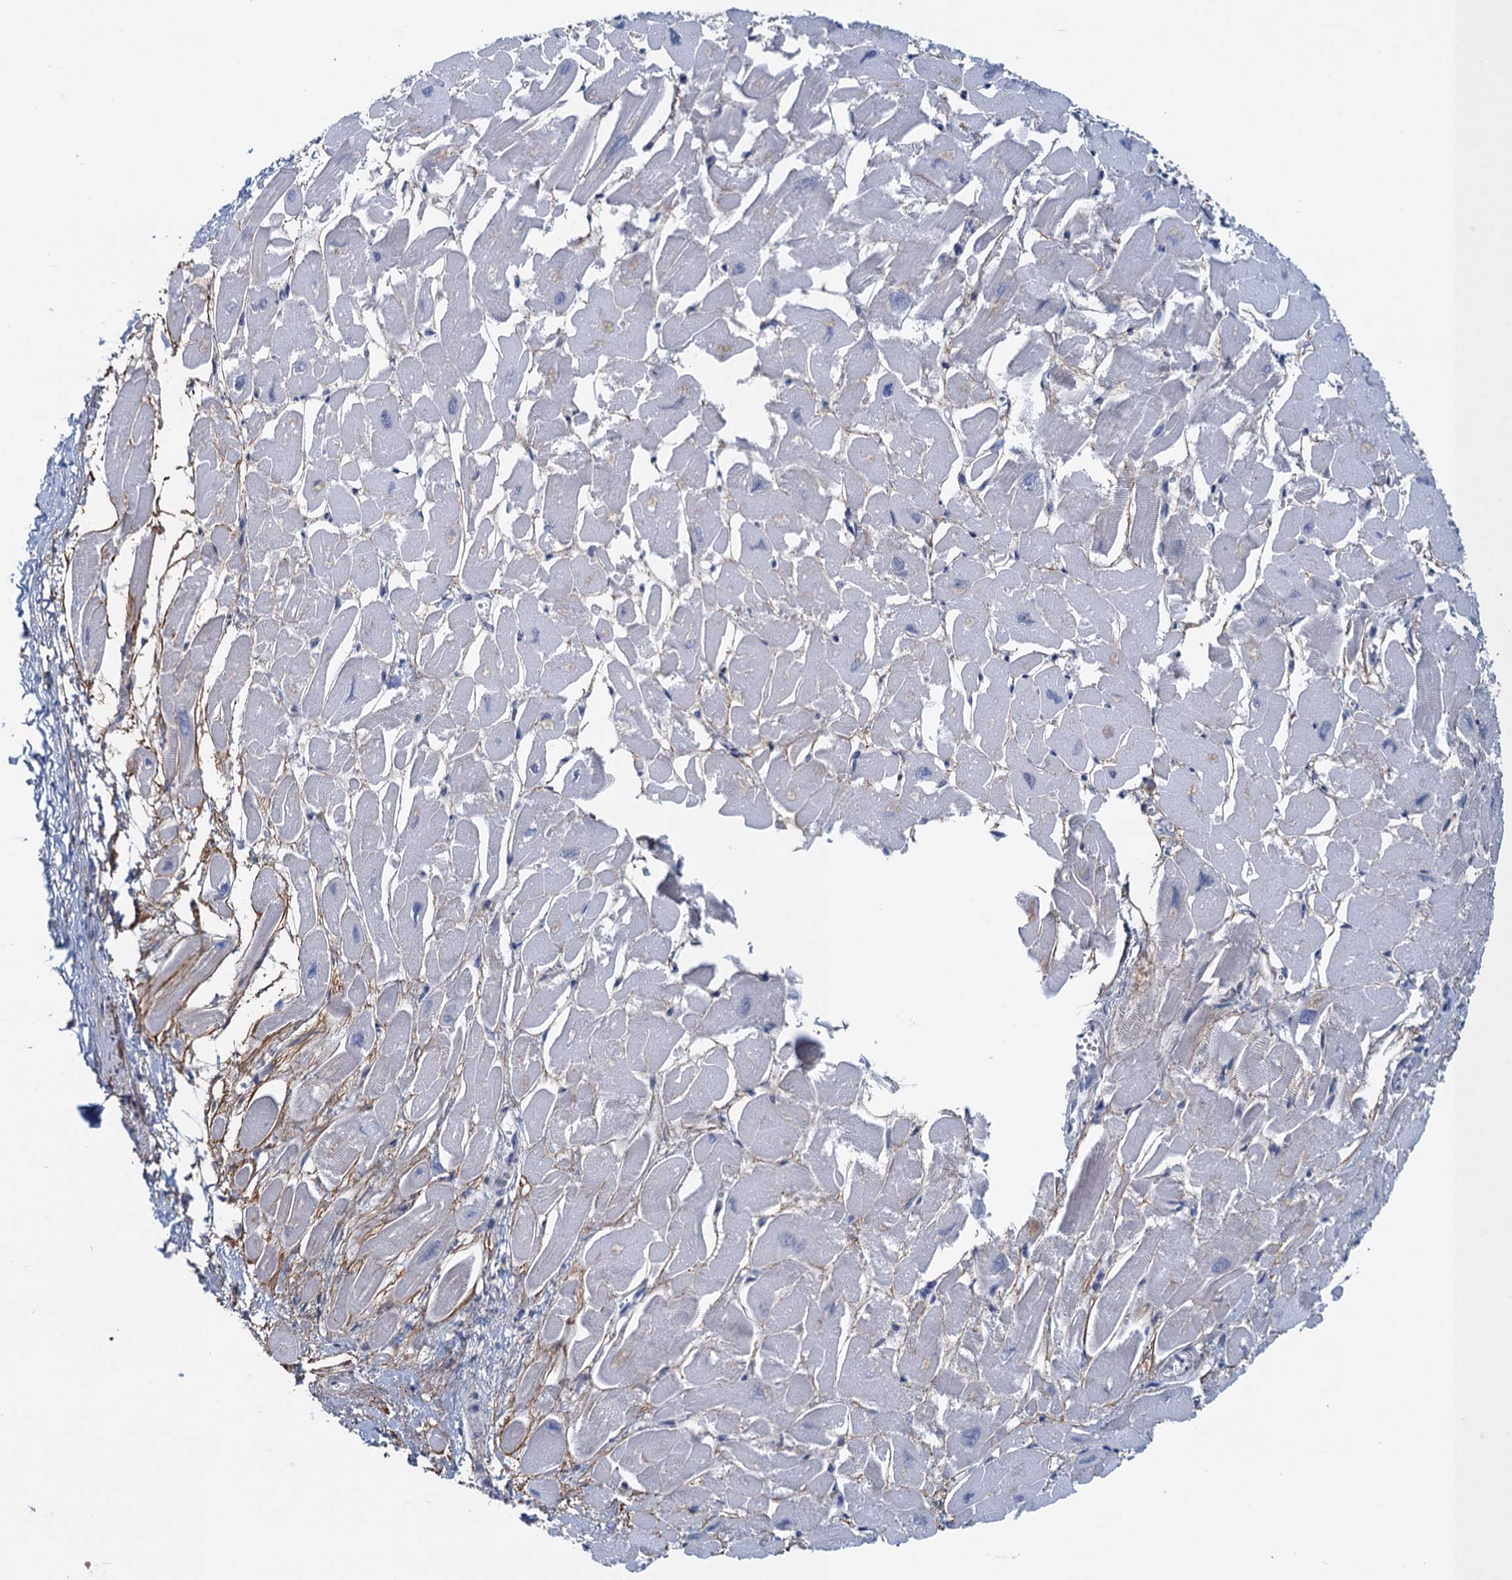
{"staining": {"intensity": "weak", "quantity": "<25%", "location": "nuclear"}, "tissue": "heart muscle", "cell_type": "Cardiomyocytes", "image_type": "normal", "snomed": [{"axis": "morphology", "description": "Normal tissue, NOS"}, {"axis": "topography", "description": "Heart"}], "caption": "DAB immunohistochemical staining of benign heart muscle reveals no significant staining in cardiomyocytes.", "gene": "SAE1", "patient": {"sex": "male", "age": 54}}